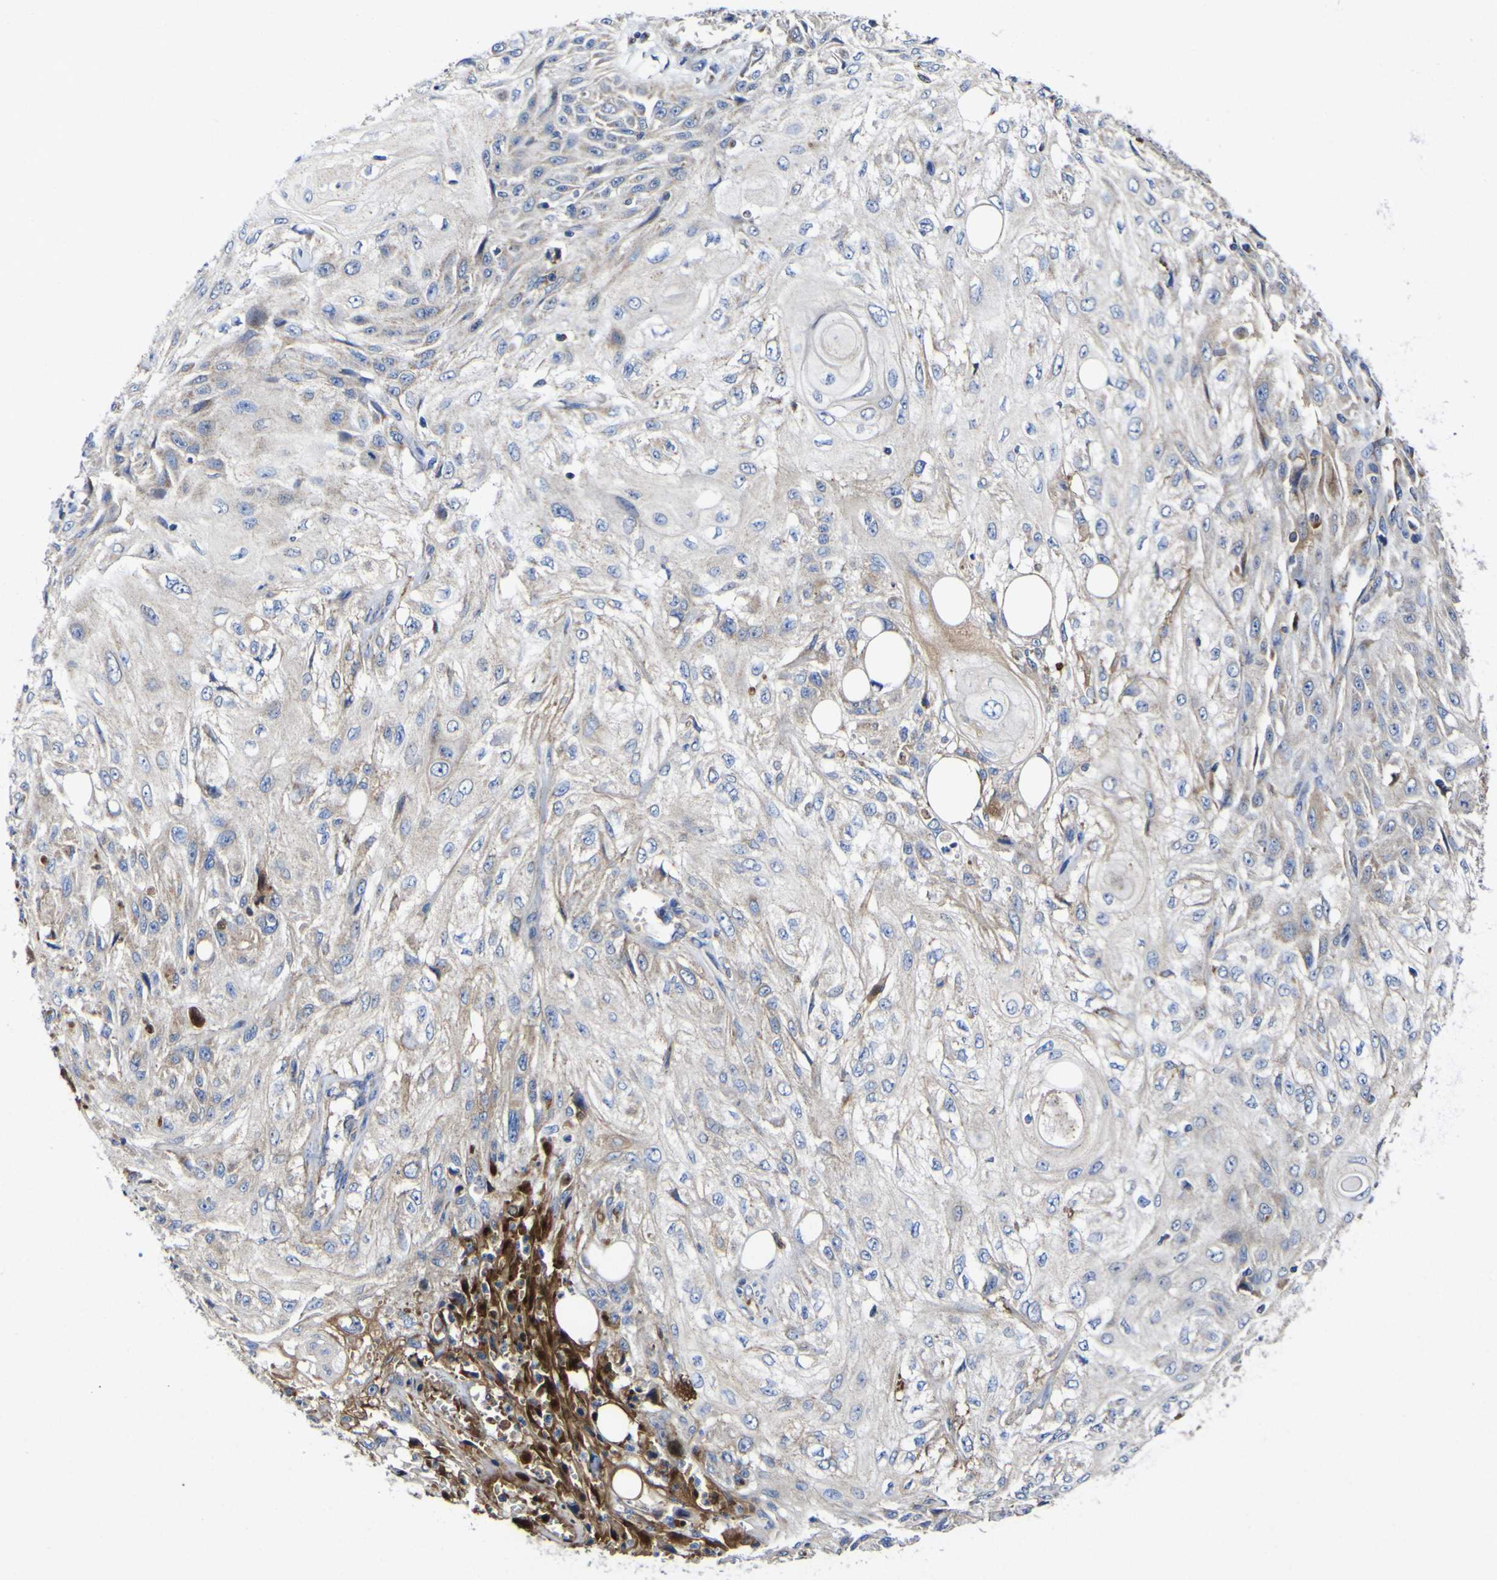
{"staining": {"intensity": "weak", "quantity": "<25%", "location": "cytoplasmic/membranous"}, "tissue": "skin cancer", "cell_type": "Tumor cells", "image_type": "cancer", "snomed": [{"axis": "morphology", "description": "Squamous cell carcinoma, NOS"}, {"axis": "topography", "description": "Skin"}], "caption": "Skin cancer was stained to show a protein in brown. There is no significant positivity in tumor cells.", "gene": "CCDC90B", "patient": {"sex": "male", "age": 75}}